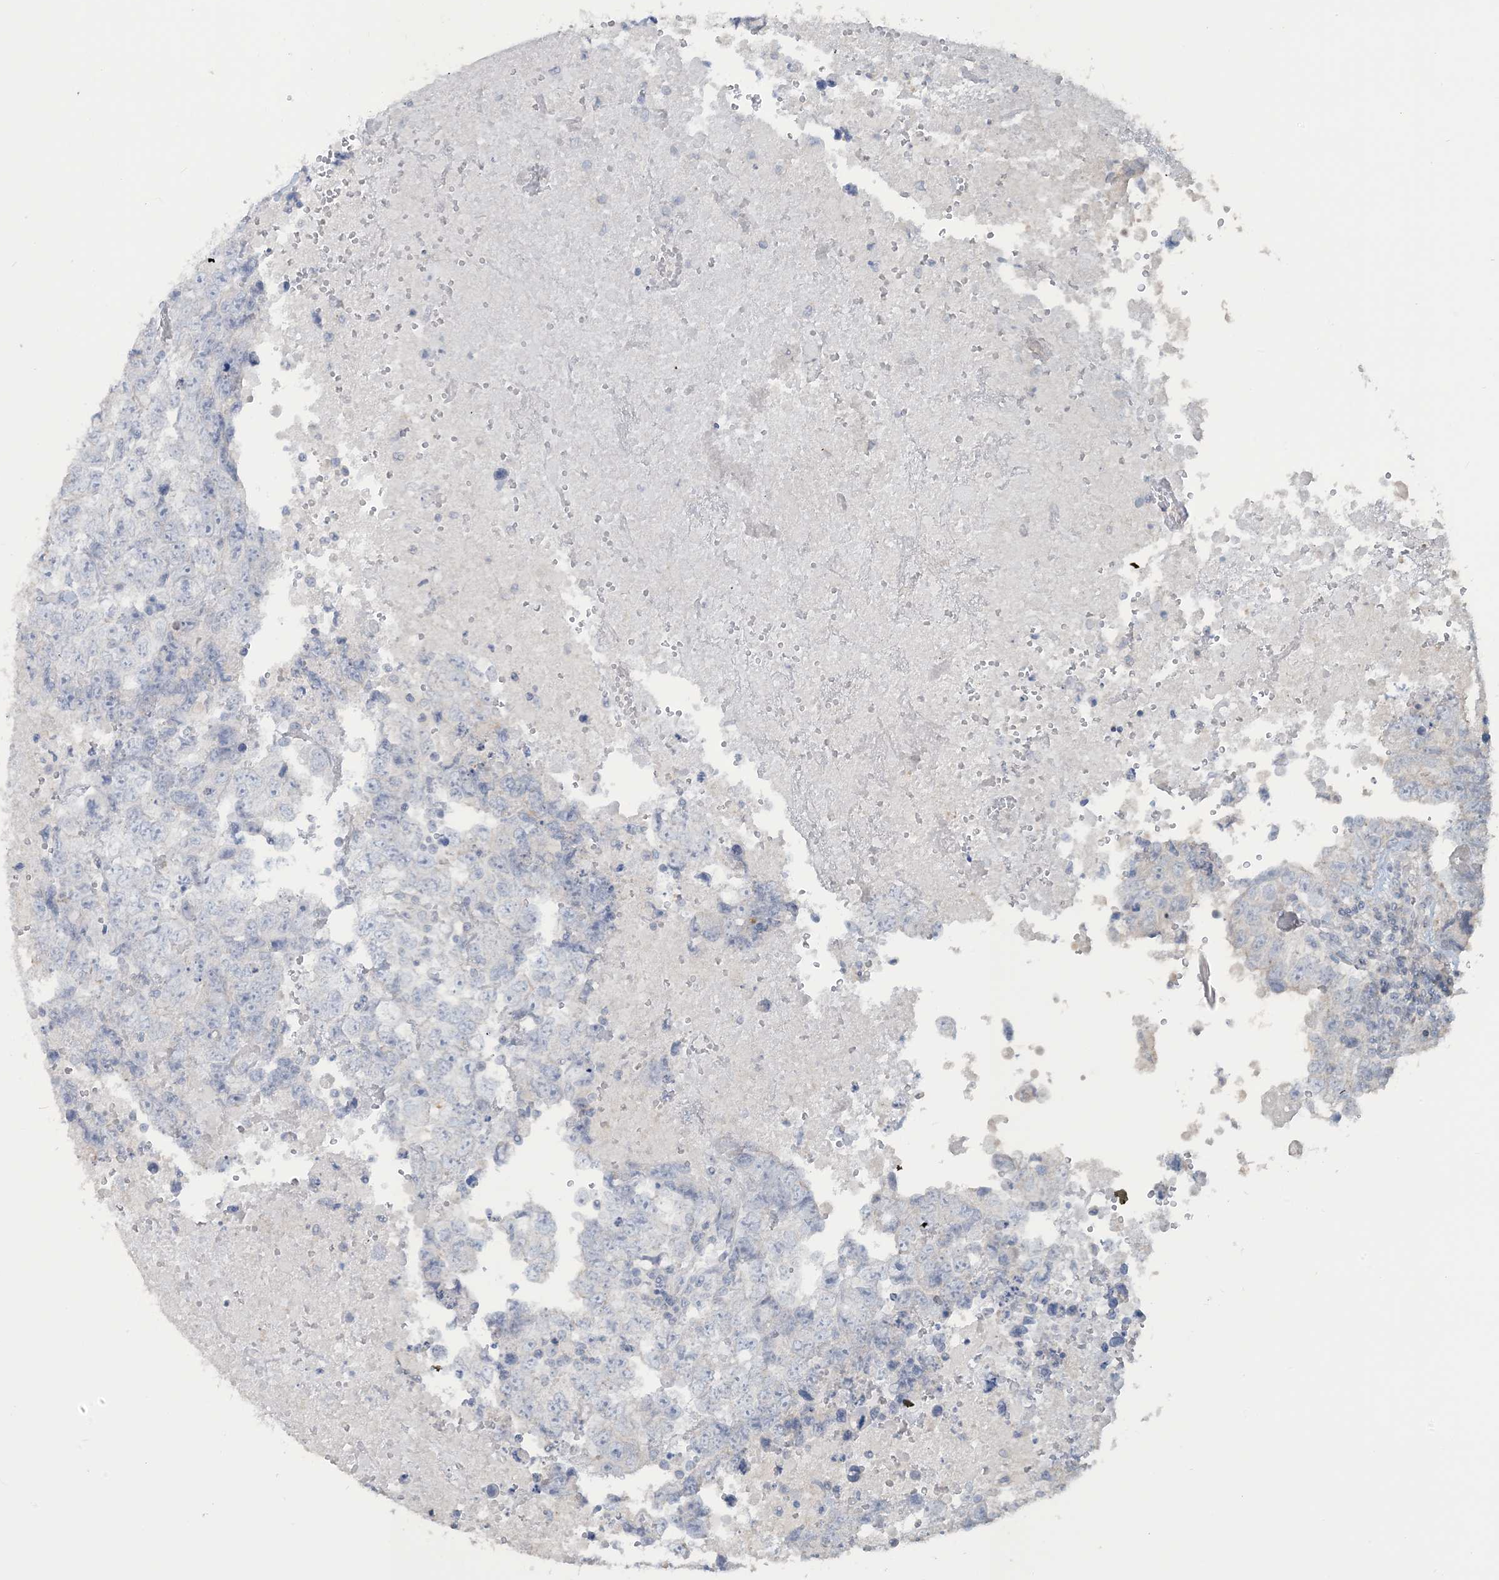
{"staining": {"intensity": "negative", "quantity": "none", "location": "none"}, "tissue": "testis cancer", "cell_type": "Tumor cells", "image_type": "cancer", "snomed": [{"axis": "morphology", "description": "Carcinoma, Embryonal, NOS"}, {"axis": "topography", "description": "Testis"}], "caption": "Testis cancer (embryonal carcinoma) stained for a protein using immunohistochemistry shows no positivity tumor cells.", "gene": "NPHS2", "patient": {"sex": "male", "age": 37}}